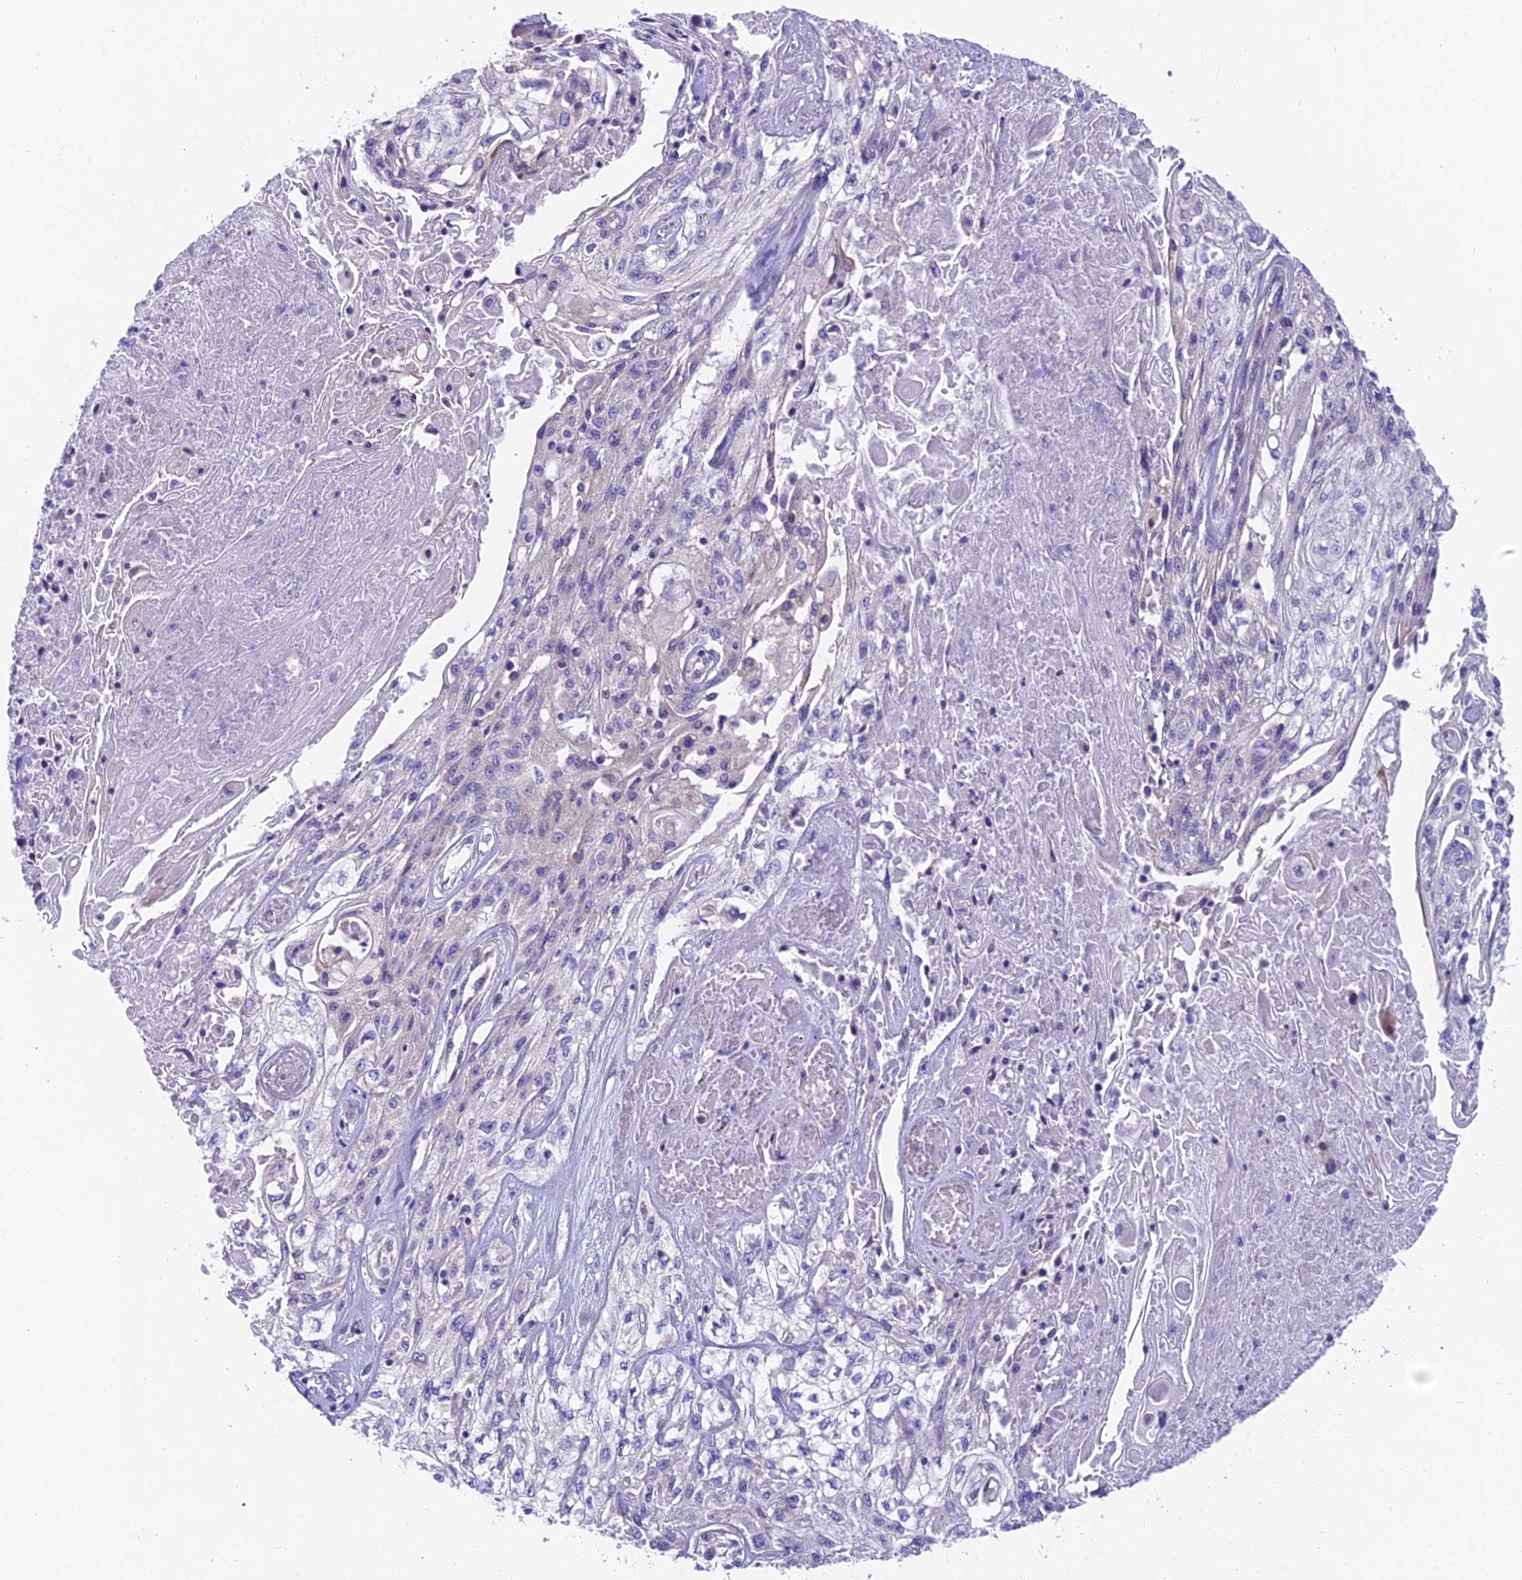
{"staining": {"intensity": "negative", "quantity": "none", "location": "none"}, "tissue": "skin cancer", "cell_type": "Tumor cells", "image_type": "cancer", "snomed": [{"axis": "morphology", "description": "Squamous cell carcinoma, NOS"}, {"axis": "morphology", "description": "Squamous cell carcinoma, metastatic, NOS"}, {"axis": "topography", "description": "Skin"}, {"axis": "topography", "description": "Lymph node"}], "caption": "This micrograph is of skin cancer (metastatic squamous cell carcinoma) stained with immunohistochemistry to label a protein in brown with the nuclei are counter-stained blue. There is no positivity in tumor cells. Nuclei are stained in blue.", "gene": "MVB12A", "patient": {"sex": "male", "age": 75}}